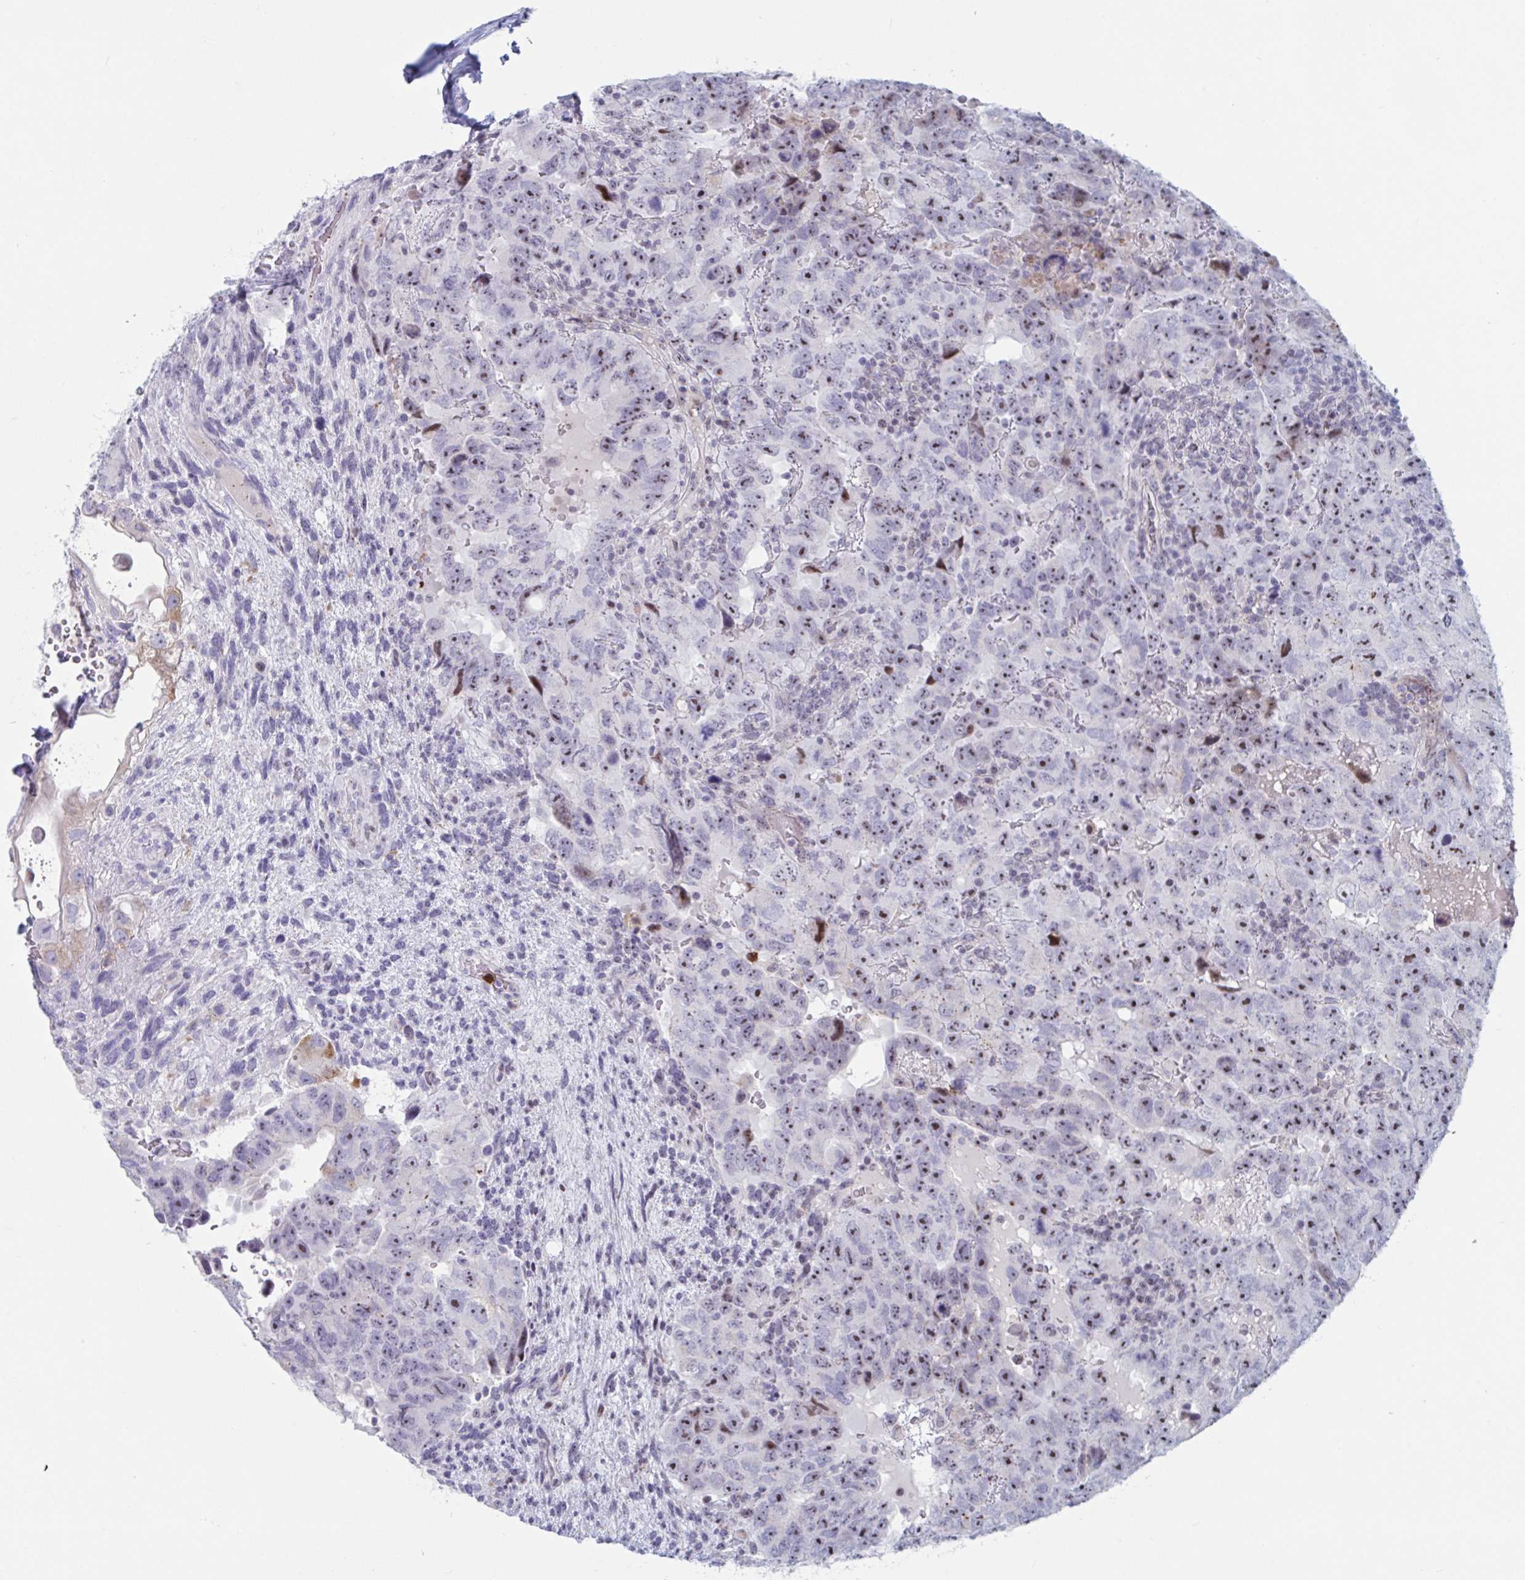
{"staining": {"intensity": "moderate", "quantity": ">75%", "location": "nuclear"}, "tissue": "testis cancer", "cell_type": "Tumor cells", "image_type": "cancer", "snomed": [{"axis": "morphology", "description": "Carcinoma, Embryonal, NOS"}, {"axis": "topography", "description": "Testis"}], "caption": "Testis cancer (embryonal carcinoma) stained for a protein demonstrates moderate nuclear positivity in tumor cells. Using DAB (3,3'-diaminobenzidine) (brown) and hematoxylin (blue) stains, captured at high magnification using brightfield microscopy.", "gene": "CYP4F11", "patient": {"sex": "male", "age": 24}}